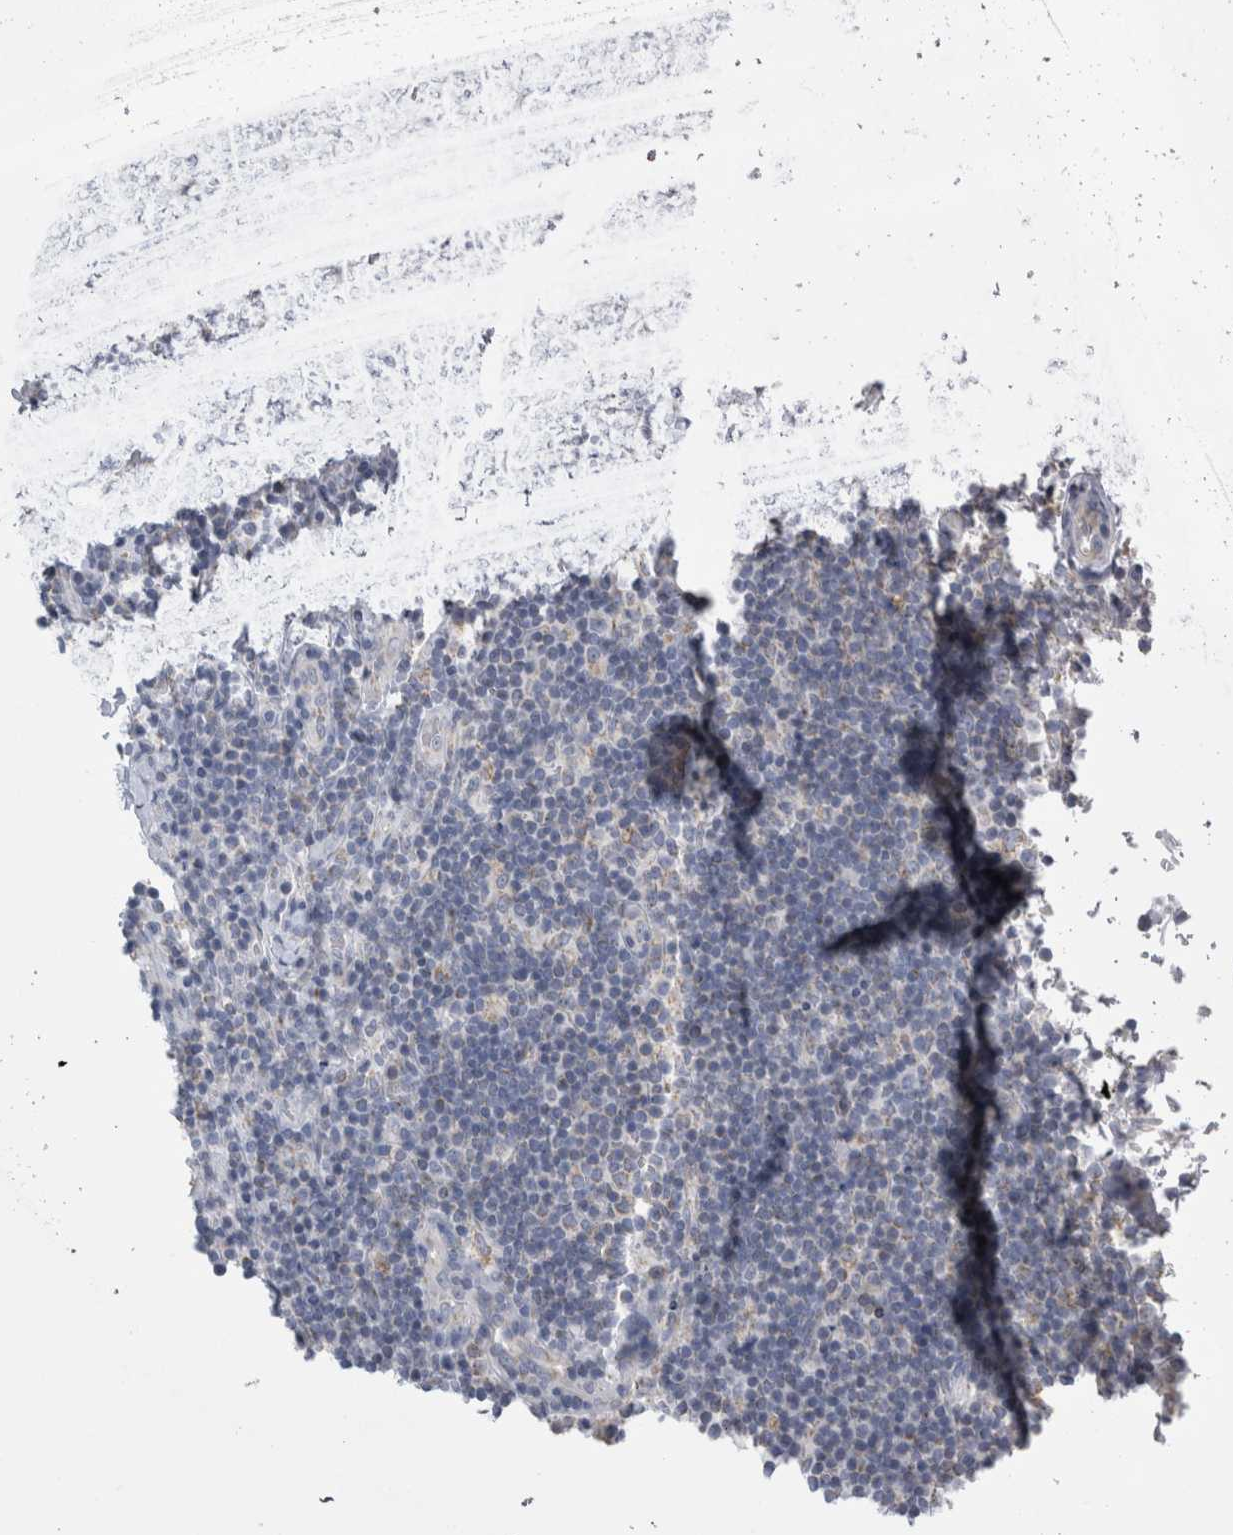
{"staining": {"intensity": "negative", "quantity": "none", "location": "none"}, "tissue": "head and neck cancer", "cell_type": "Tumor cells", "image_type": "cancer", "snomed": [{"axis": "morphology", "description": "Squamous cell carcinoma, NOS"}, {"axis": "morphology", "description": "Squamous cell carcinoma, metastatic, NOS"}, {"axis": "topography", "description": "Lymph node"}, {"axis": "topography", "description": "Head-Neck"}], "caption": "An immunohistochemistry micrograph of head and neck cancer is shown. There is no staining in tumor cells of head and neck cancer.", "gene": "DHRS4", "patient": {"sex": "male", "age": 62}}